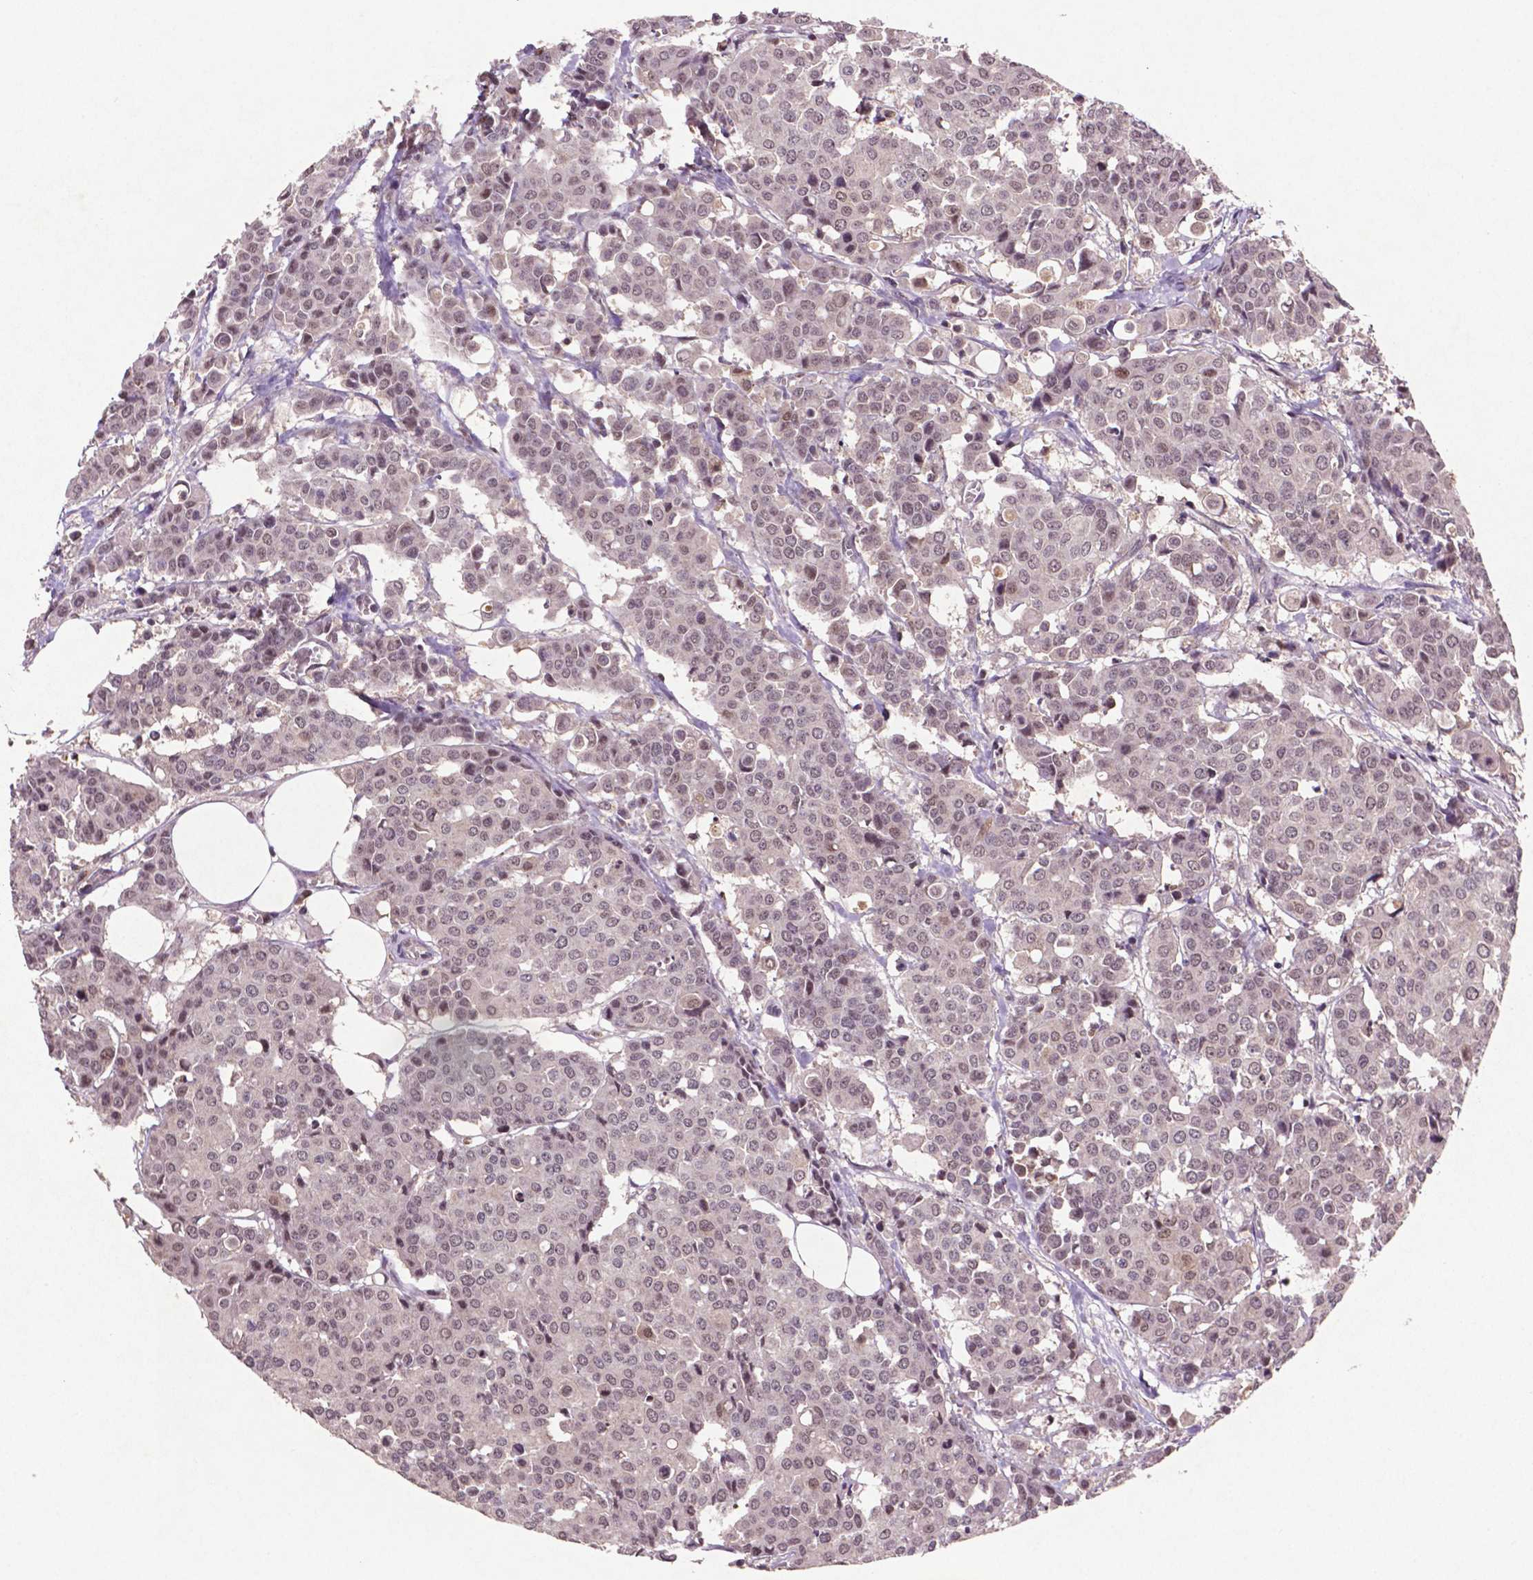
{"staining": {"intensity": "negative", "quantity": "none", "location": "none"}, "tissue": "carcinoid", "cell_type": "Tumor cells", "image_type": "cancer", "snomed": [{"axis": "morphology", "description": "Carcinoid, malignant, NOS"}, {"axis": "topography", "description": "Colon"}], "caption": "Immunohistochemistry (IHC) image of neoplastic tissue: malignant carcinoid stained with DAB demonstrates no significant protein positivity in tumor cells. The staining is performed using DAB (3,3'-diaminobenzidine) brown chromogen with nuclei counter-stained in using hematoxylin.", "gene": "GLRX", "patient": {"sex": "male", "age": 81}}